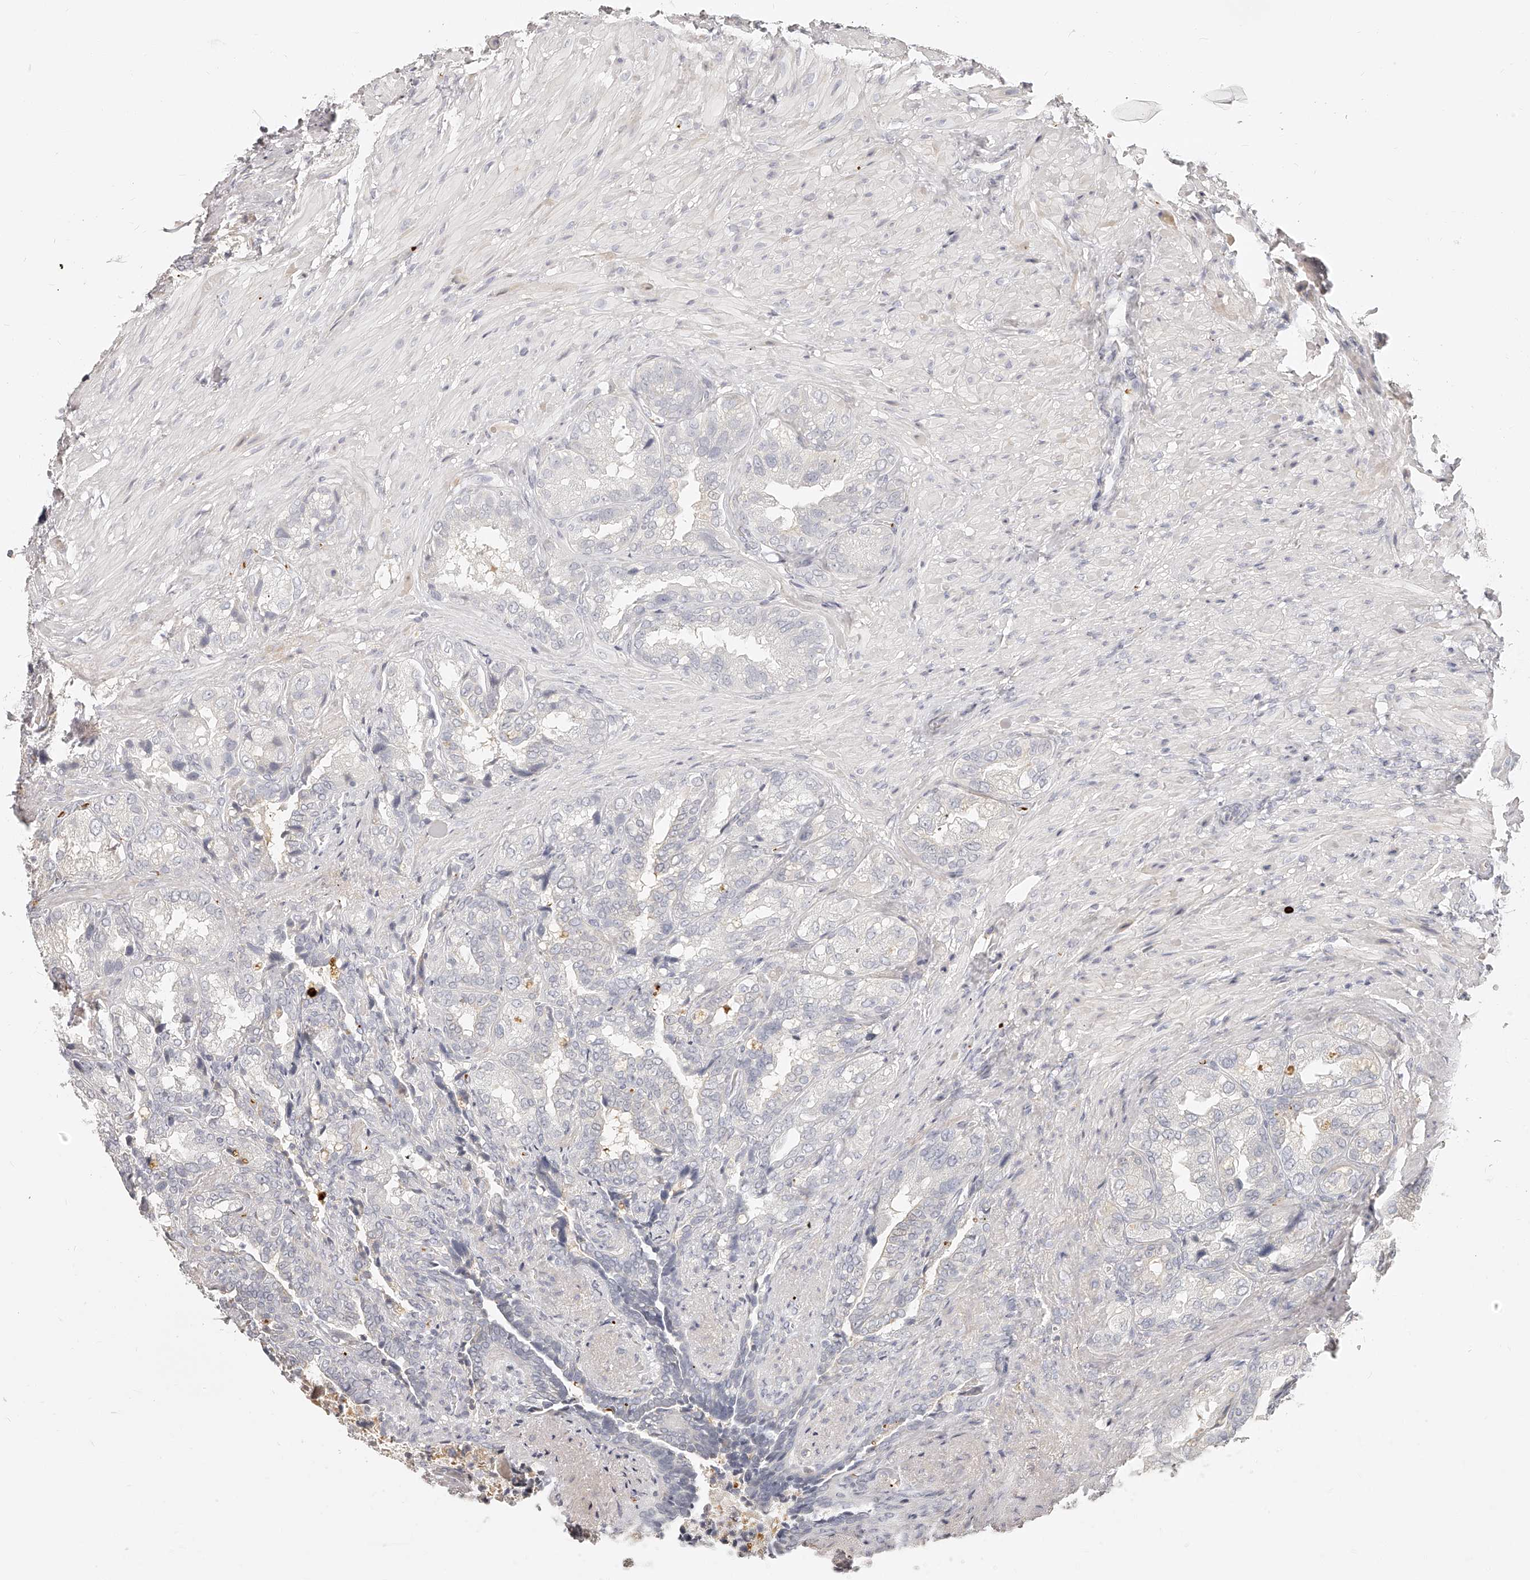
{"staining": {"intensity": "weak", "quantity": "<25%", "location": "cytoplasmic/membranous"}, "tissue": "seminal vesicle", "cell_type": "Glandular cells", "image_type": "normal", "snomed": [{"axis": "morphology", "description": "Normal tissue, NOS"}, {"axis": "topography", "description": "Seminal veicle"}, {"axis": "topography", "description": "Peripheral nerve tissue"}], "caption": "Immunohistochemical staining of benign seminal vesicle reveals no significant expression in glandular cells.", "gene": "ITGB3", "patient": {"sex": "male", "age": 63}}